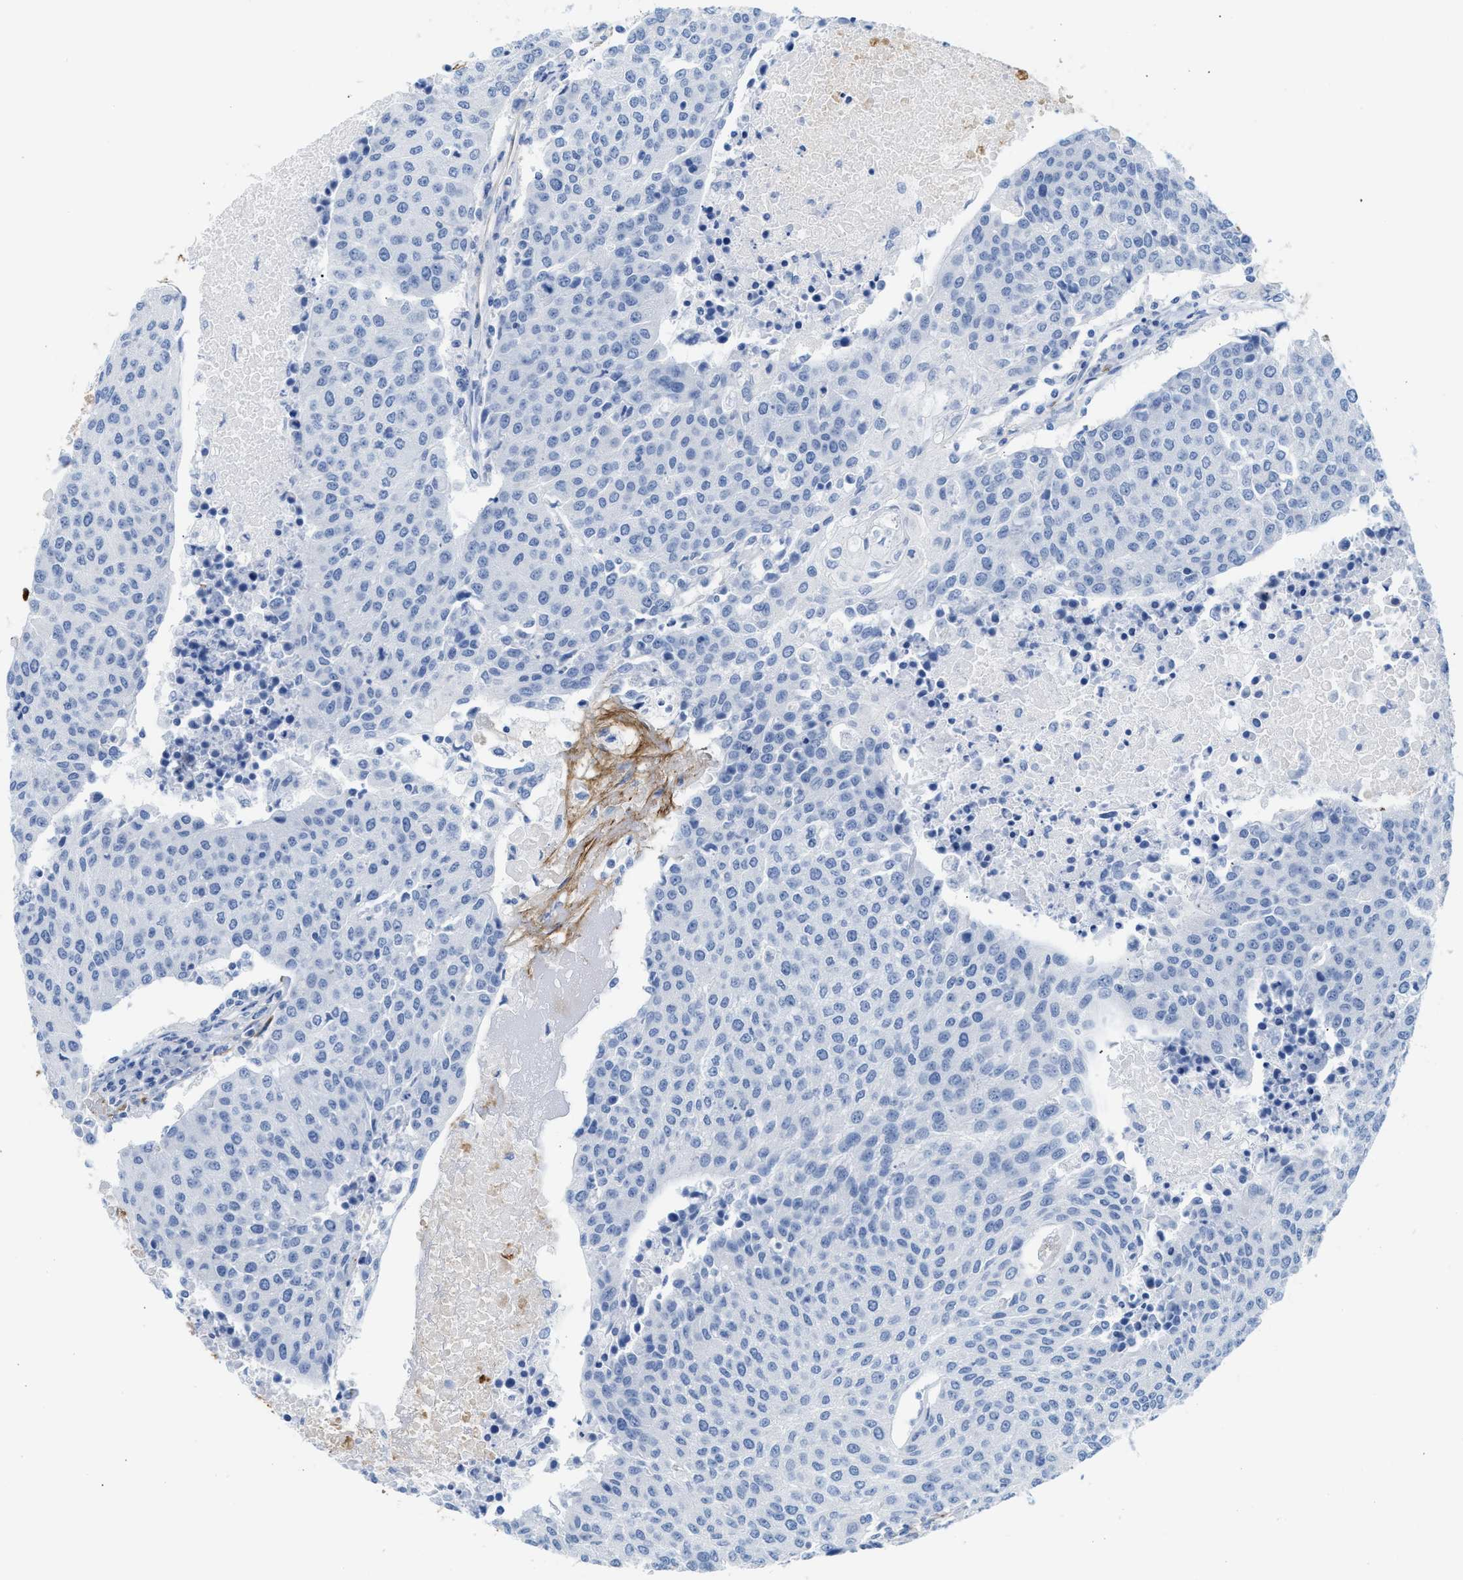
{"staining": {"intensity": "negative", "quantity": "none", "location": "none"}, "tissue": "urothelial cancer", "cell_type": "Tumor cells", "image_type": "cancer", "snomed": [{"axis": "morphology", "description": "Urothelial carcinoma, High grade"}, {"axis": "topography", "description": "Urinary bladder"}], "caption": "There is no significant staining in tumor cells of high-grade urothelial carcinoma.", "gene": "TNR", "patient": {"sex": "female", "age": 85}}